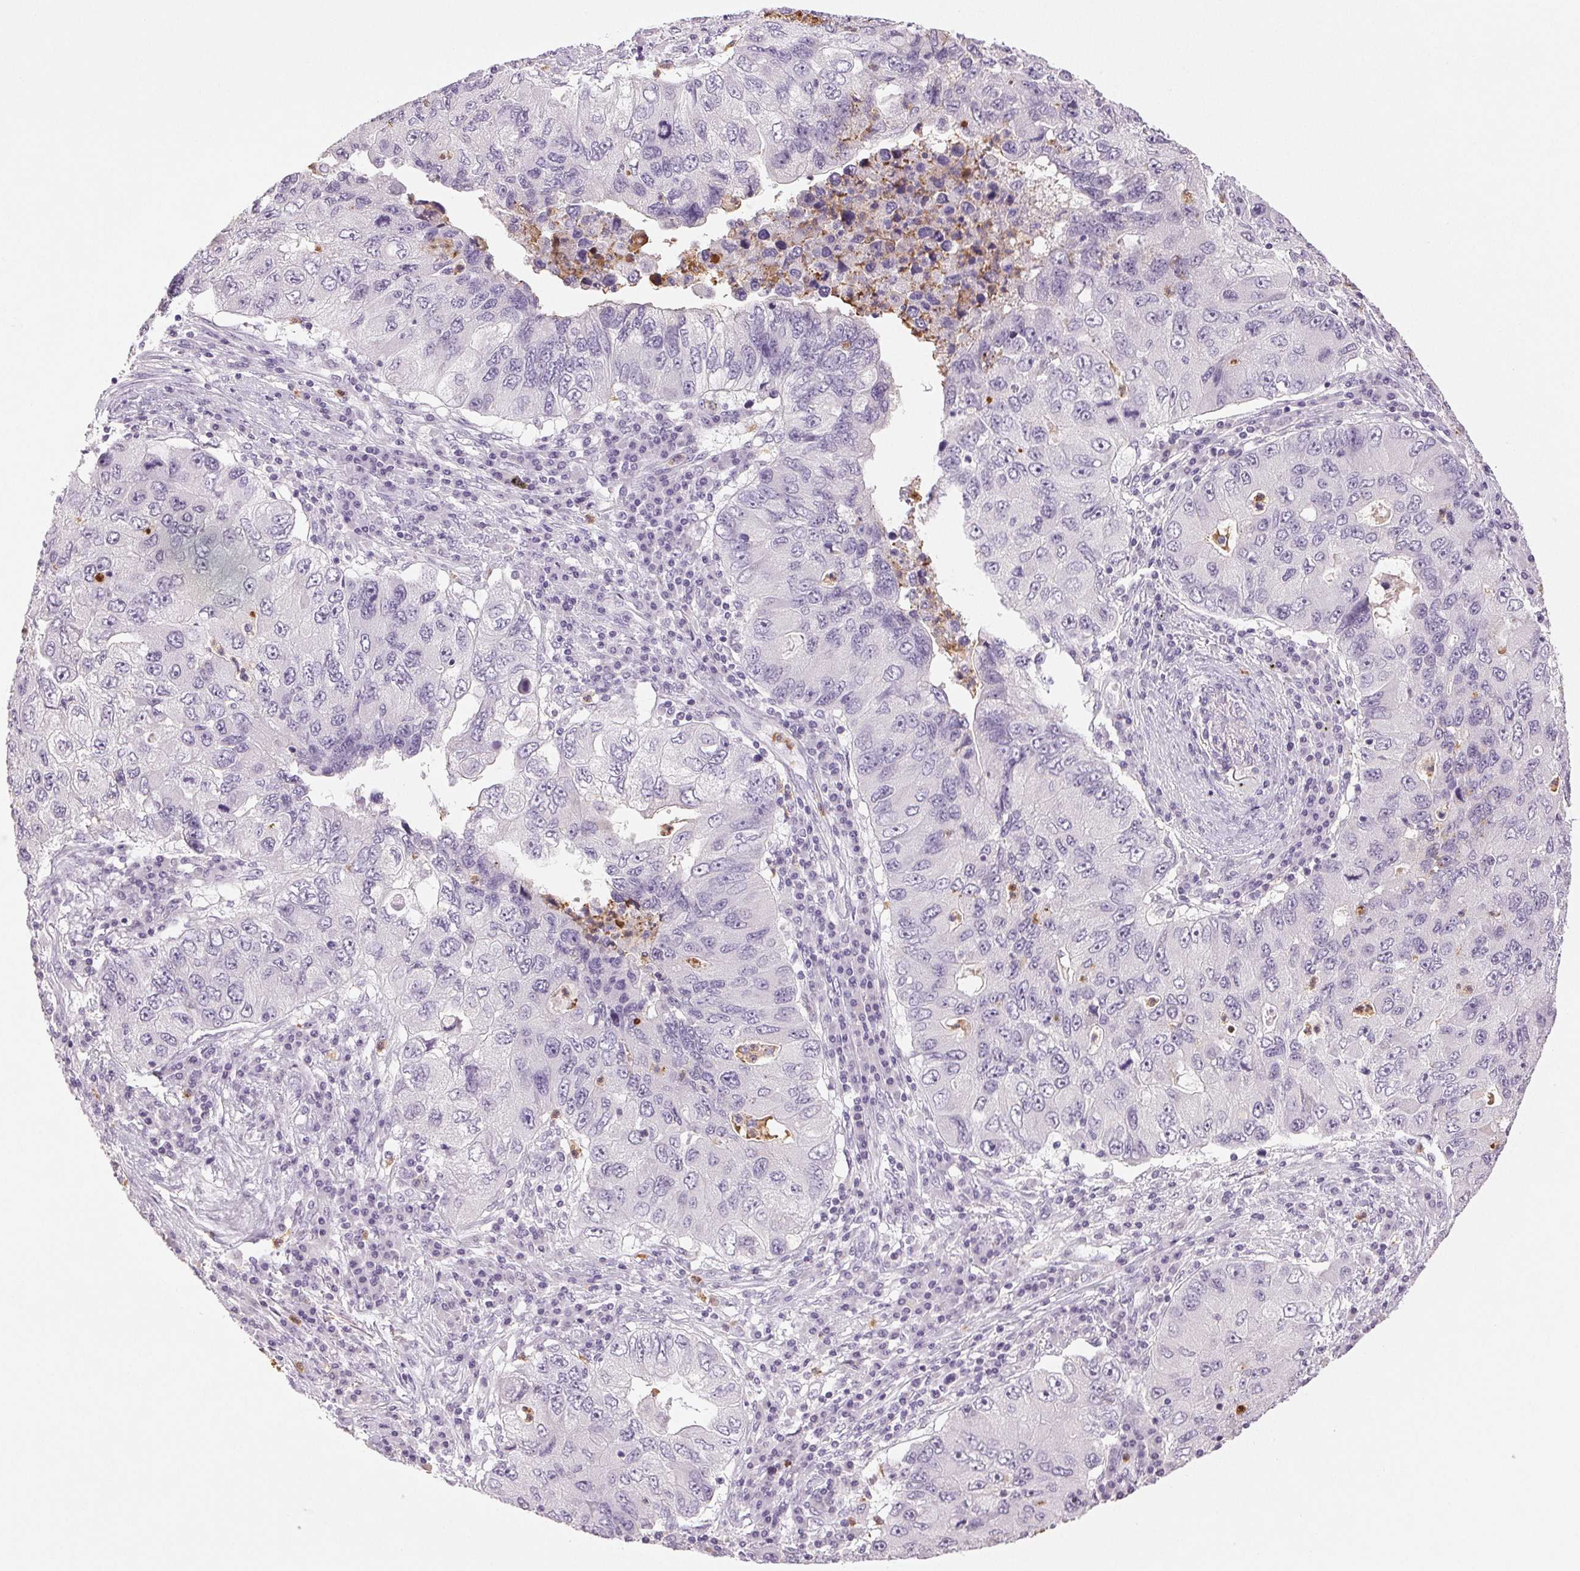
{"staining": {"intensity": "negative", "quantity": "none", "location": "none"}, "tissue": "lung cancer", "cell_type": "Tumor cells", "image_type": "cancer", "snomed": [{"axis": "morphology", "description": "Adenocarcinoma, NOS"}, {"axis": "morphology", "description": "Adenocarcinoma, metastatic, NOS"}, {"axis": "topography", "description": "Lymph node"}, {"axis": "topography", "description": "Lung"}], "caption": "Immunohistochemistry (IHC) histopathology image of neoplastic tissue: adenocarcinoma (lung) stained with DAB (3,3'-diaminobenzidine) shows no significant protein positivity in tumor cells.", "gene": "LTF", "patient": {"sex": "female", "age": 54}}